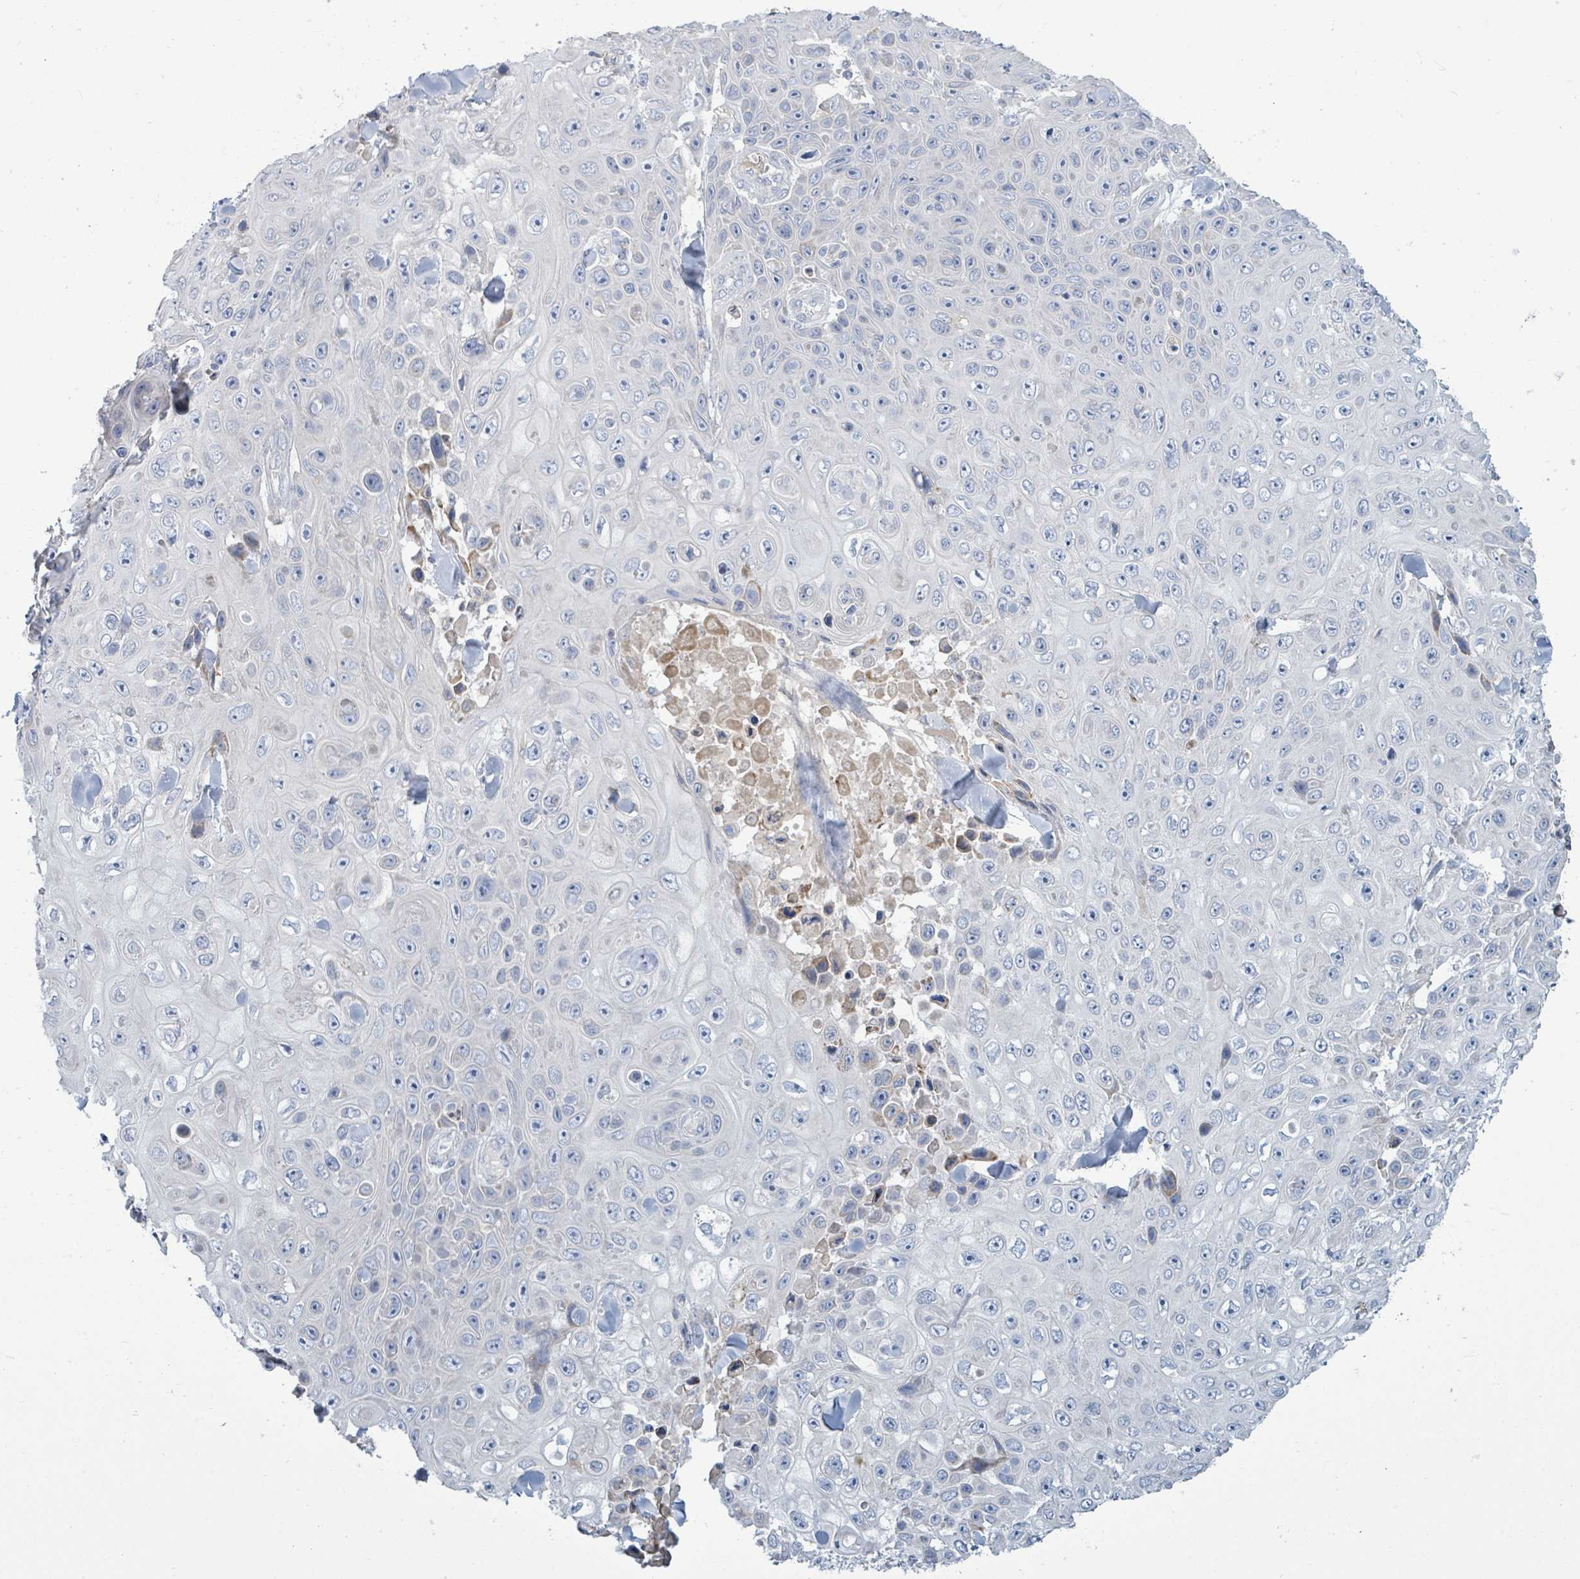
{"staining": {"intensity": "negative", "quantity": "none", "location": "none"}, "tissue": "skin cancer", "cell_type": "Tumor cells", "image_type": "cancer", "snomed": [{"axis": "morphology", "description": "Squamous cell carcinoma, NOS"}, {"axis": "topography", "description": "Skin"}], "caption": "Protein analysis of squamous cell carcinoma (skin) shows no significant expression in tumor cells.", "gene": "SIRPB1", "patient": {"sex": "male", "age": 82}}